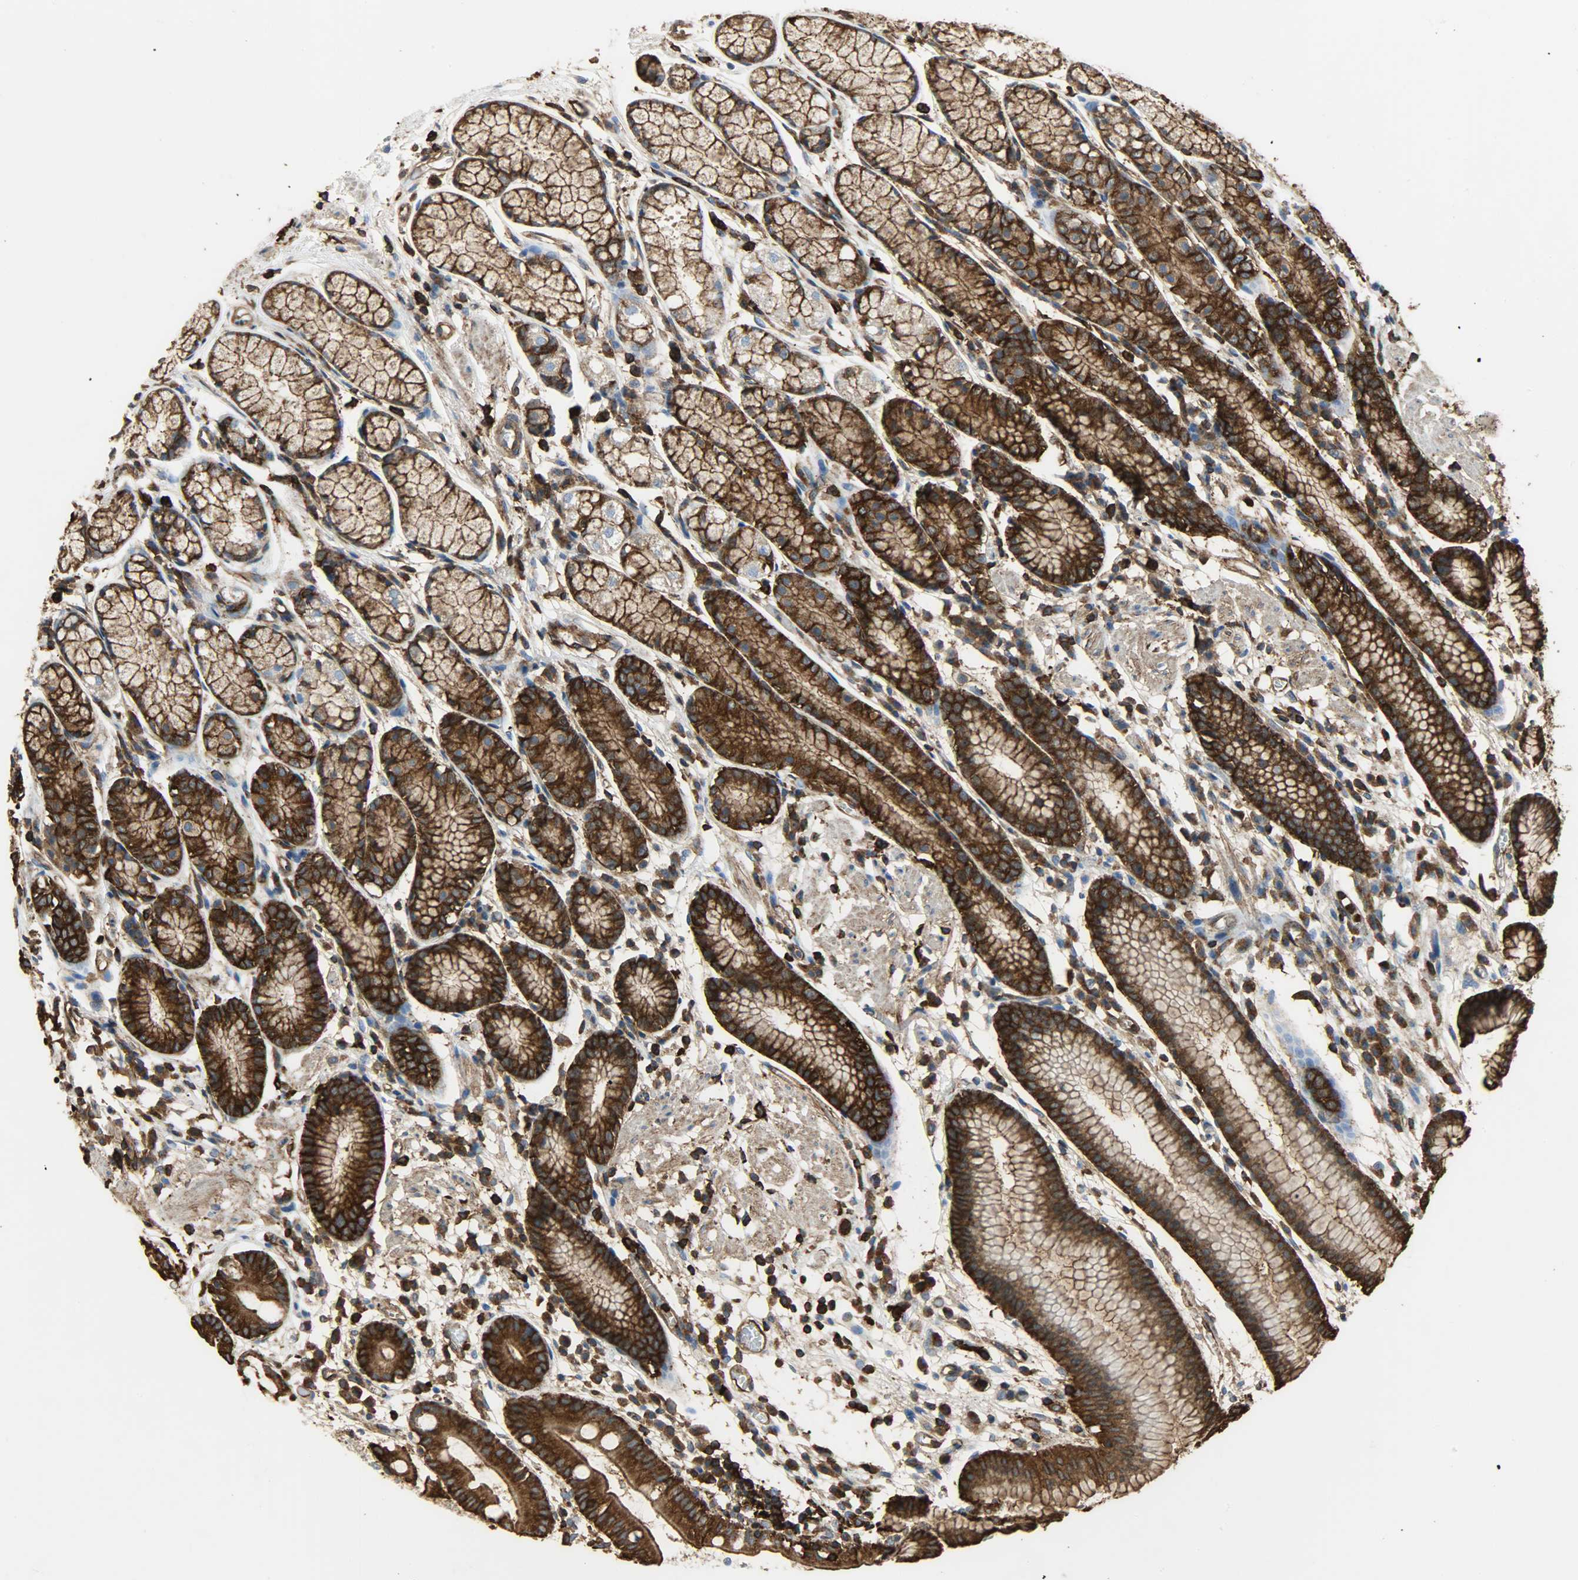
{"staining": {"intensity": "strong", "quantity": ">75%", "location": "cytoplasmic/membranous"}, "tissue": "stomach", "cell_type": "Glandular cells", "image_type": "normal", "snomed": [{"axis": "morphology", "description": "Normal tissue, NOS"}, {"axis": "morphology", "description": "Inflammation, NOS"}, {"axis": "topography", "description": "Stomach, lower"}], "caption": "Strong cytoplasmic/membranous staining for a protein is present in about >75% of glandular cells of normal stomach using immunohistochemistry.", "gene": "VASP", "patient": {"sex": "male", "age": 59}}